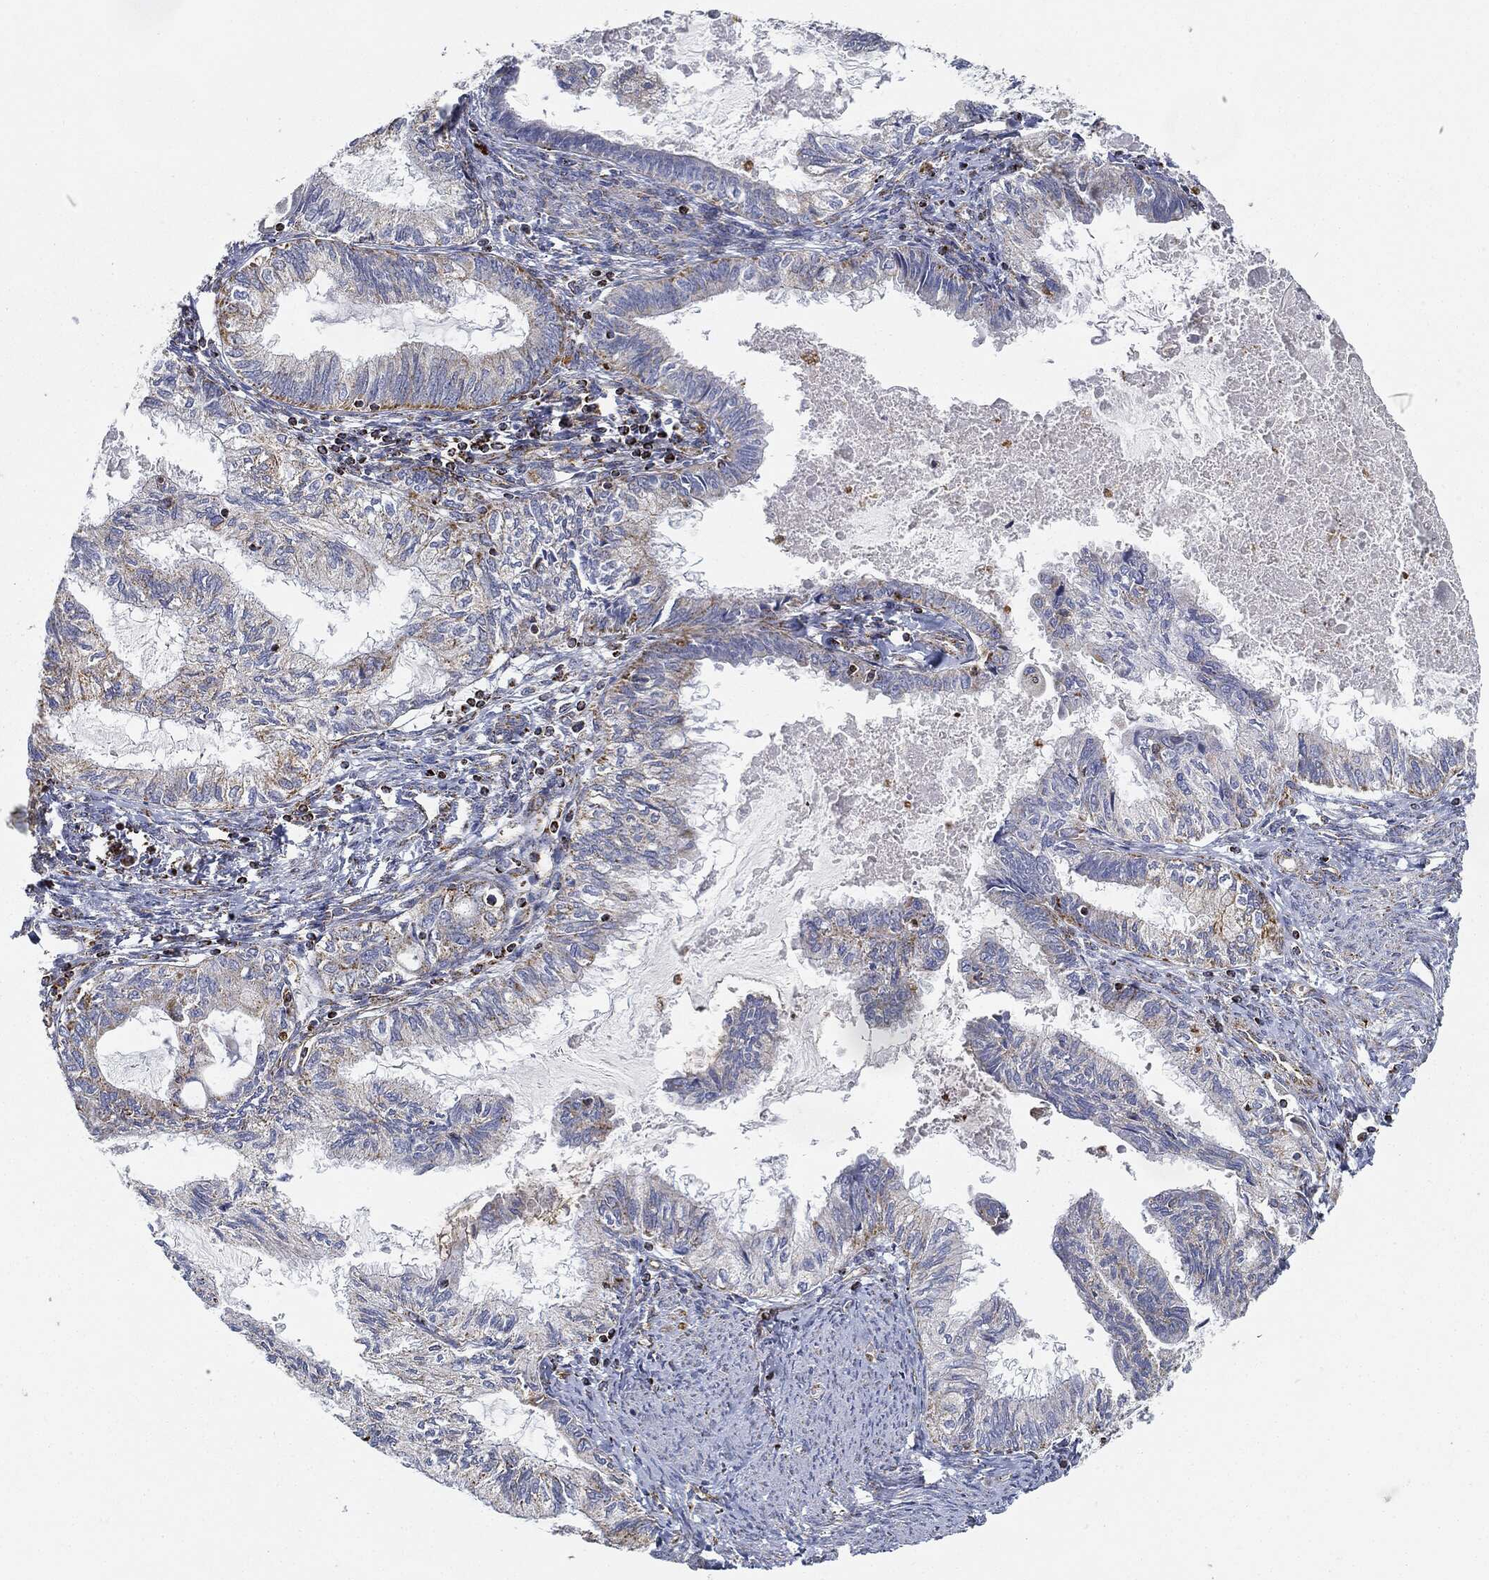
{"staining": {"intensity": "negative", "quantity": "none", "location": "none"}, "tissue": "endometrial cancer", "cell_type": "Tumor cells", "image_type": "cancer", "snomed": [{"axis": "morphology", "description": "Adenocarcinoma, NOS"}, {"axis": "topography", "description": "Endometrium"}], "caption": "This is a histopathology image of immunohistochemistry staining of adenocarcinoma (endometrial), which shows no expression in tumor cells.", "gene": "CAPN15", "patient": {"sex": "female", "age": 86}}